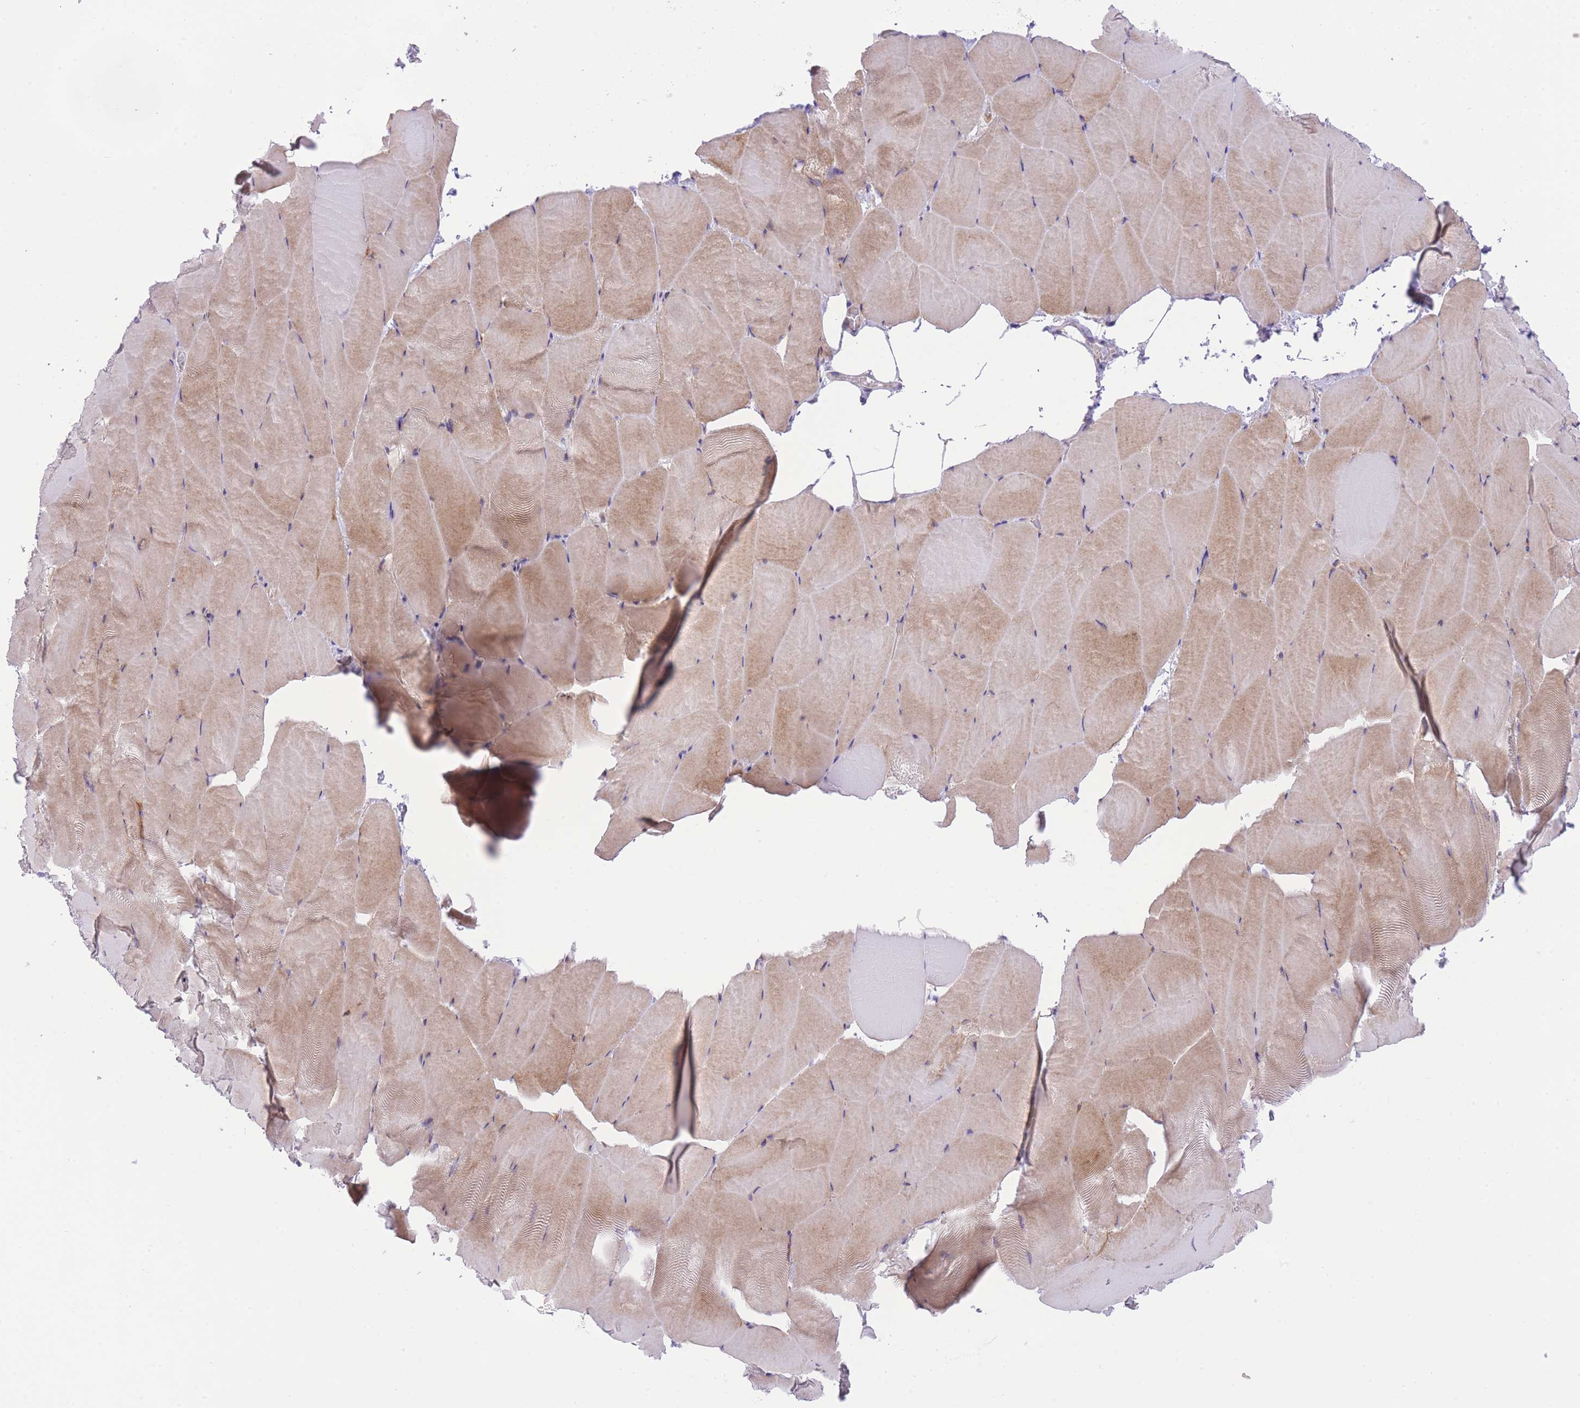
{"staining": {"intensity": "moderate", "quantity": ">75%", "location": "cytoplasmic/membranous"}, "tissue": "skeletal muscle", "cell_type": "Myocytes", "image_type": "normal", "snomed": [{"axis": "morphology", "description": "Normal tissue, NOS"}, {"axis": "topography", "description": "Skeletal muscle"}], "caption": "Approximately >75% of myocytes in normal skeletal muscle exhibit moderate cytoplasmic/membranous protein positivity as visualized by brown immunohistochemical staining.", "gene": "RHOU", "patient": {"sex": "female", "age": 64}}